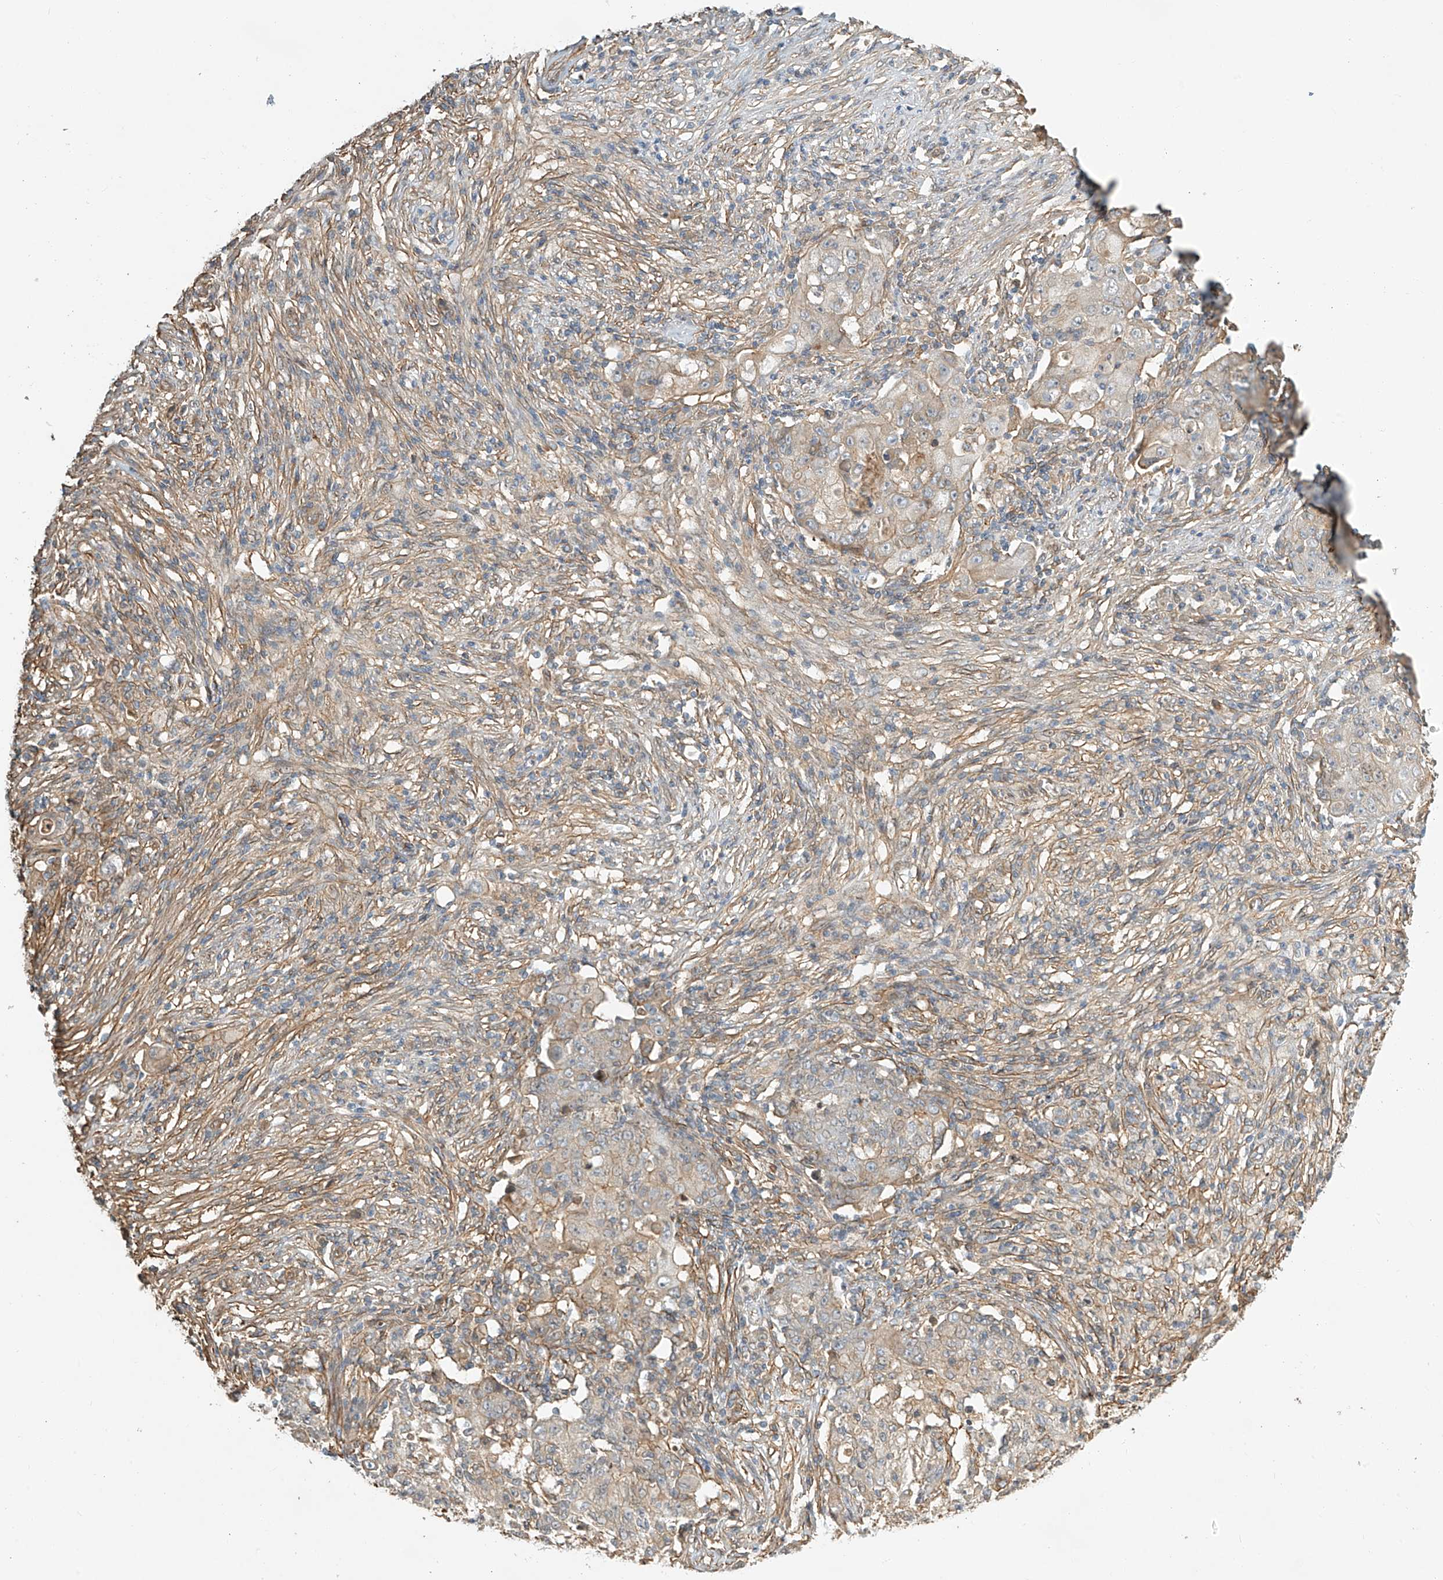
{"staining": {"intensity": "moderate", "quantity": "<25%", "location": "cytoplasmic/membranous"}, "tissue": "ovarian cancer", "cell_type": "Tumor cells", "image_type": "cancer", "snomed": [{"axis": "morphology", "description": "Carcinoma, endometroid"}, {"axis": "topography", "description": "Ovary"}], "caption": "High-magnification brightfield microscopy of ovarian endometroid carcinoma stained with DAB (brown) and counterstained with hematoxylin (blue). tumor cells exhibit moderate cytoplasmic/membranous staining is present in approximately<25% of cells. (Stains: DAB in brown, nuclei in blue, Microscopy: brightfield microscopy at high magnification).", "gene": "CSMD3", "patient": {"sex": "female", "age": 42}}